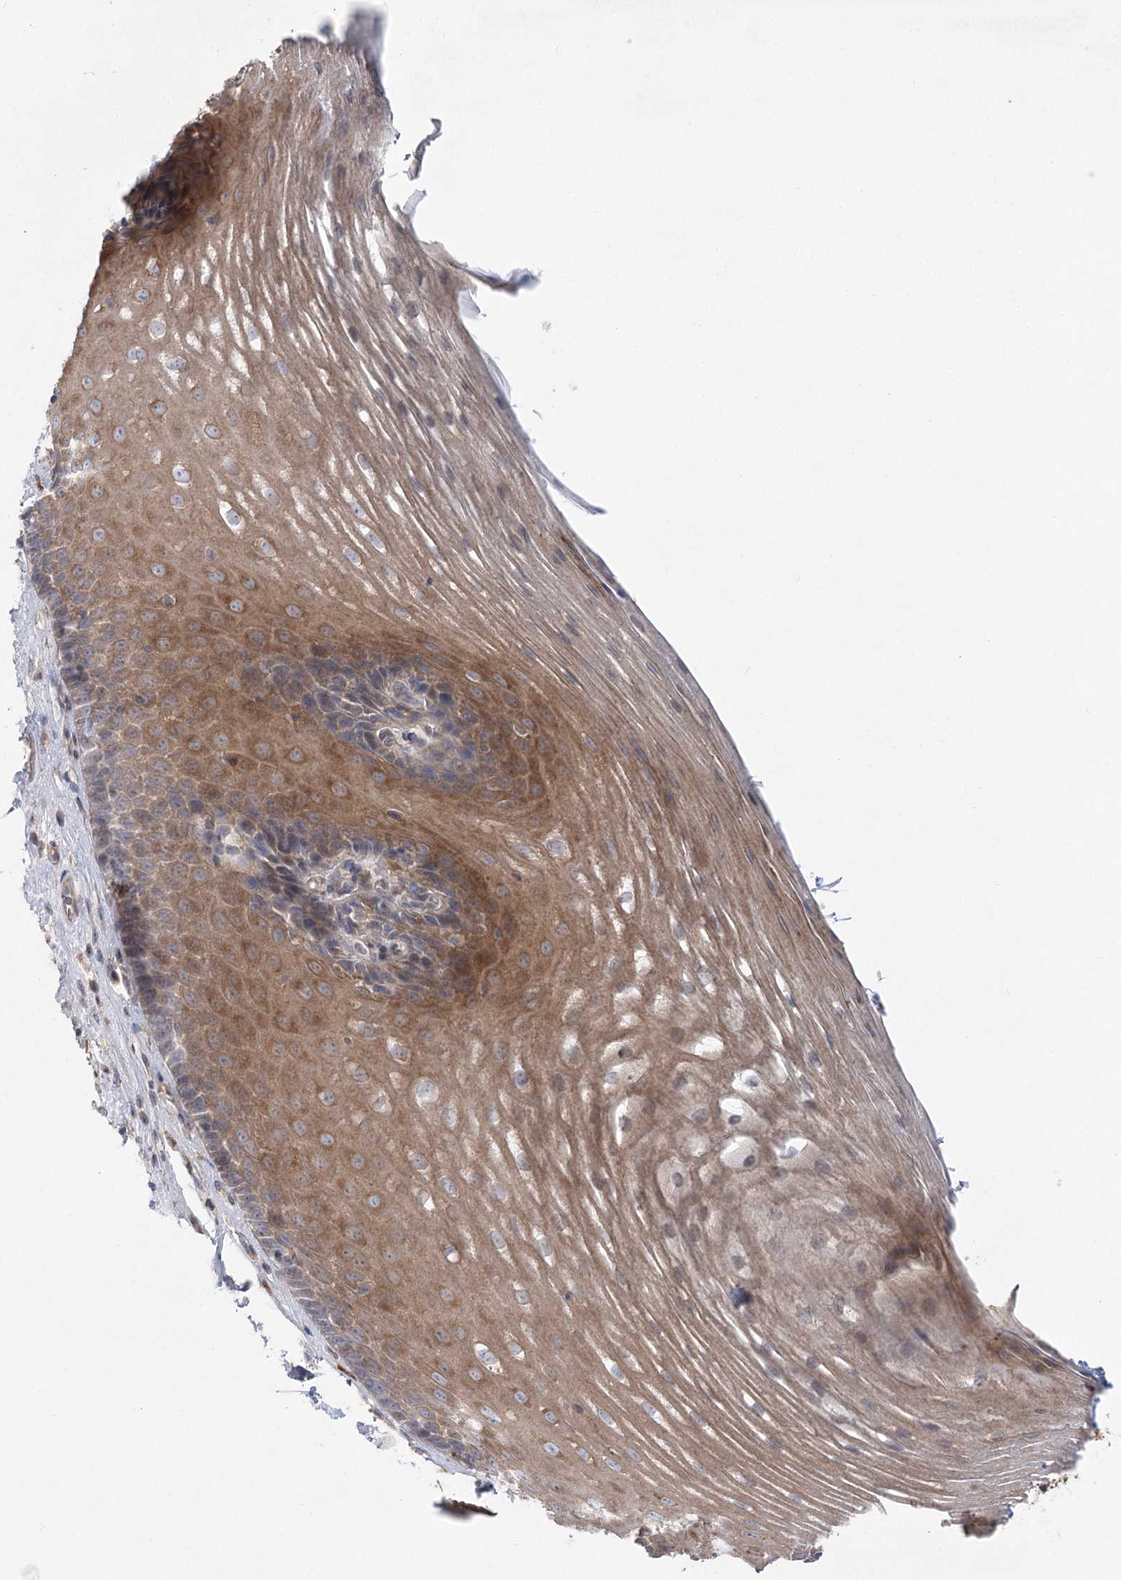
{"staining": {"intensity": "moderate", "quantity": ">75%", "location": "cytoplasmic/membranous"}, "tissue": "esophagus", "cell_type": "Squamous epithelial cells", "image_type": "normal", "snomed": [{"axis": "morphology", "description": "Normal tissue, NOS"}, {"axis": "topography", "description": "Esophagus"}], "caption": "Immunohistochemical staining of benign human esophagus displays medium levels of moderate cytoplasmic/membranous positivity in approximately >75% of squamous epithelial cells. Nuclei are stained in blue.", "gene": "SCN11A", "patient": {"sex": "male", "age": 62}}